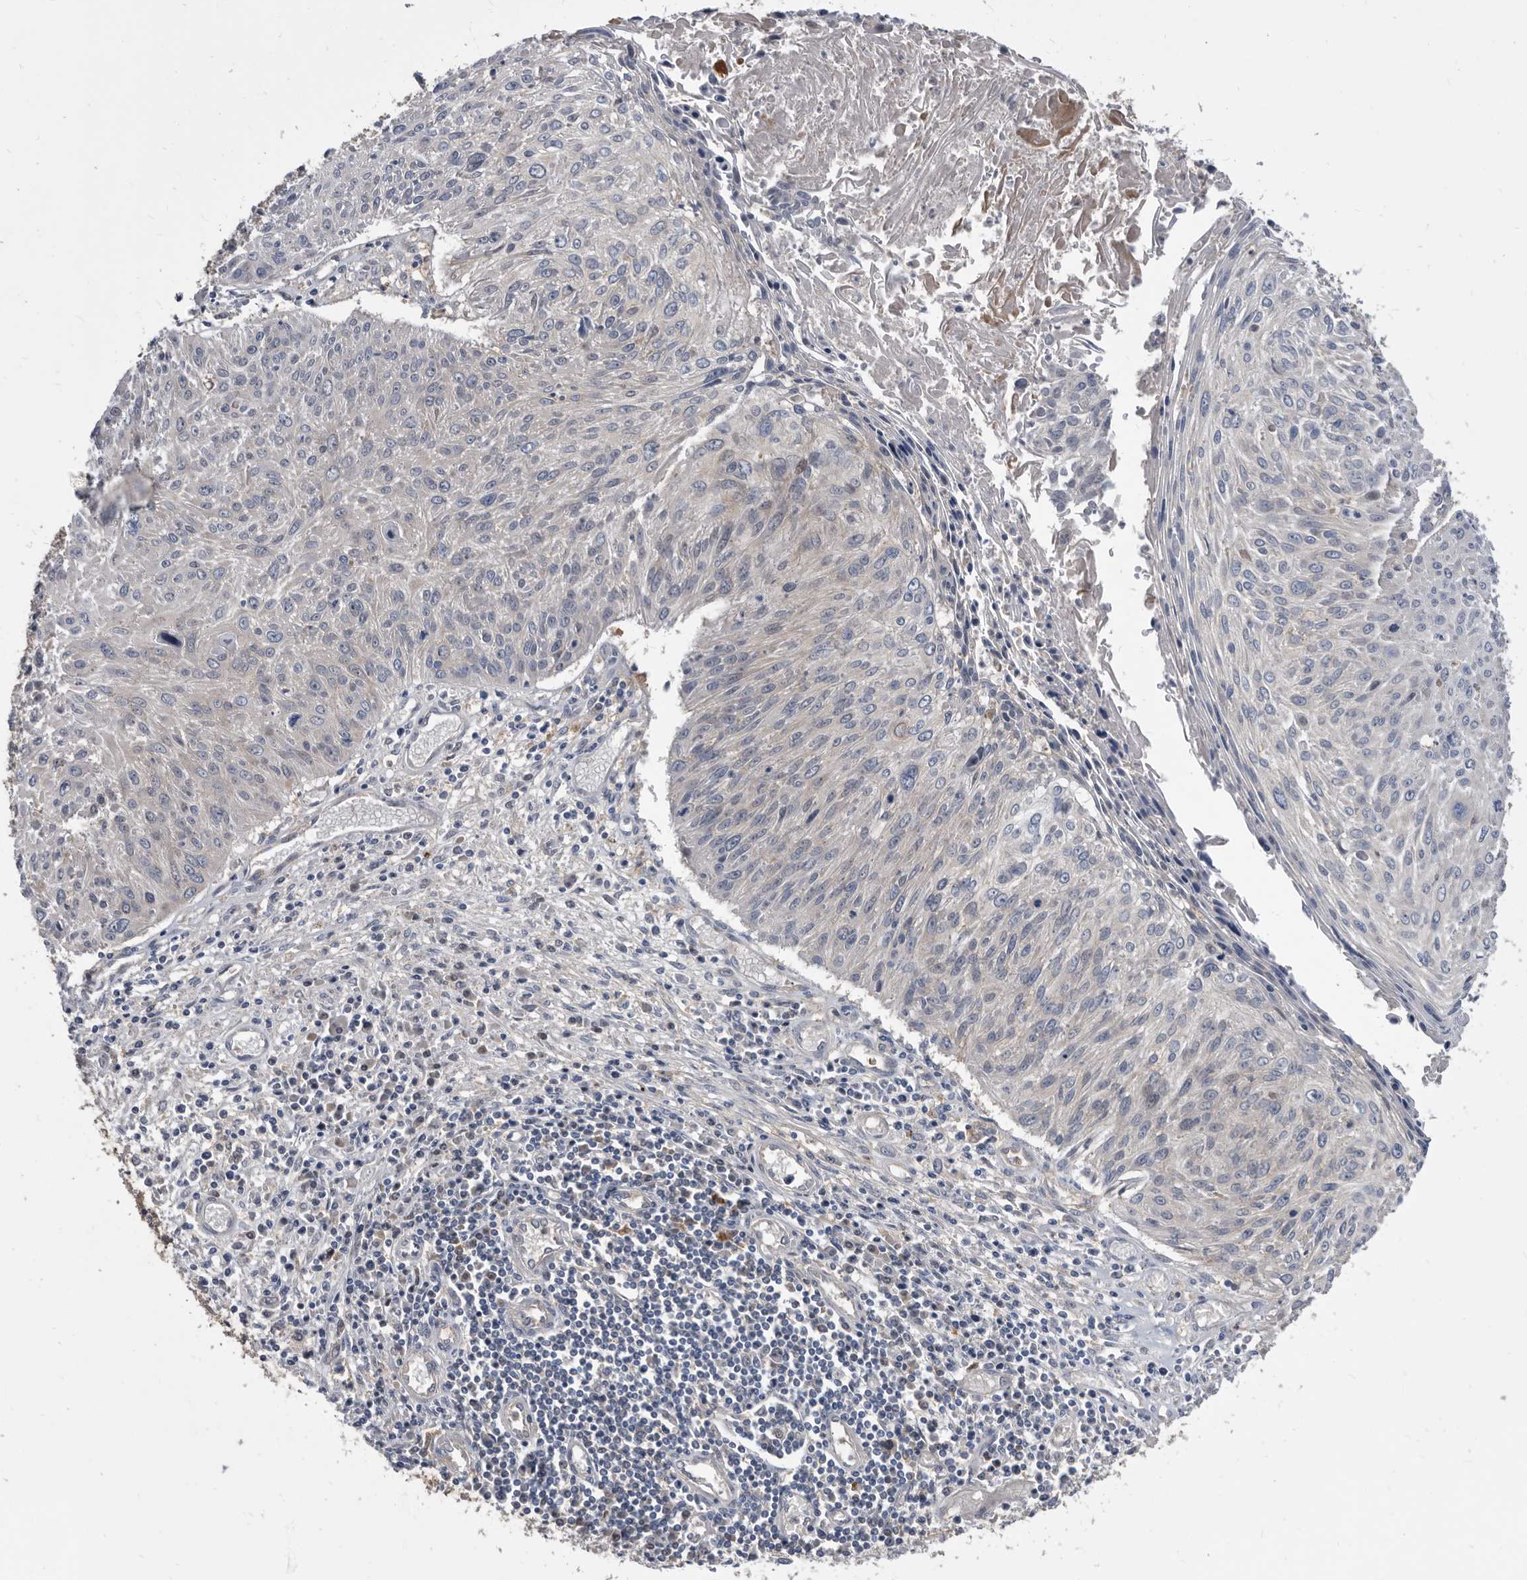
{"staining": {"intensity": "negative", "quantity": "none", "location": "none"}, "tissue": "cervical cancer", "cell_type": "Tumor cells", "image_type": "cancer", "snomed": [{"axis": "morphology", "description": "Squamous cell carcinoma, NOS"}, {"axis": "topography", "description": "Cervix"}], "caption": "This histopathology image is of cervical cancer (squamous cell carcinoma) stained with immunohistochemistry to label a protein in brown with the nuclei are counter-stained blue. There is no staining in tumor cells.", "gene": "APEH", "patient": {"sex": "female", "age": 51}}